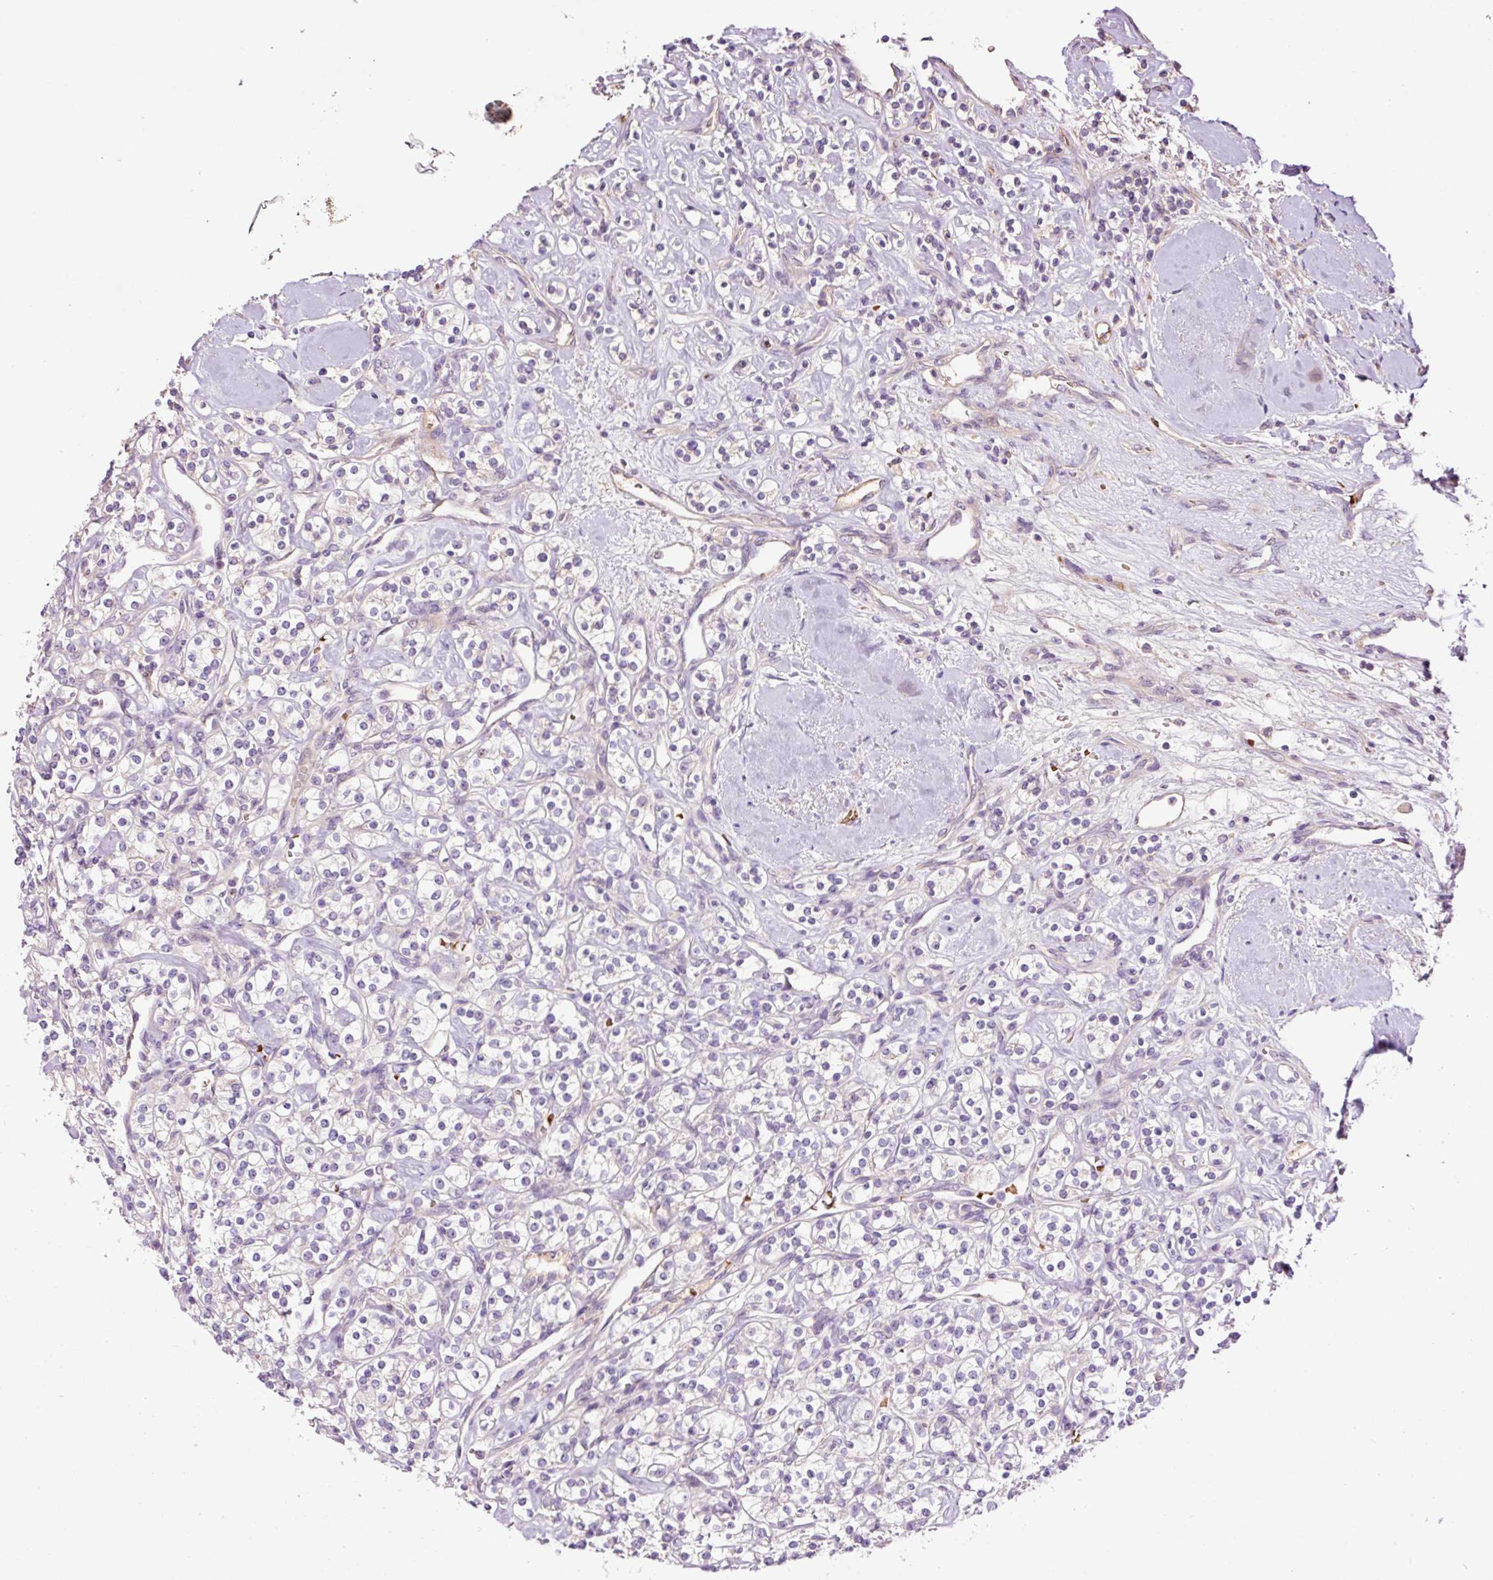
{"staining": {"intensity": "negative", "quantity": "none", "location": "none"}, "tissue": "renal cancer", "cell_type": "Tumor cells", "image_type": "cancer", "snomed": [{"axis": "morphology", "description": "Adenocarcinoma, NOS"}, {"axis": "topography", "description": "Kidney"}], "caption": "This is an immunohistochemistry (IHC) histopathology image of adenocarcinoma (renal). There is no positivity in tumor cells.", "gene": "TMEM235", "patient": {"sex": "male", "age": 77}}